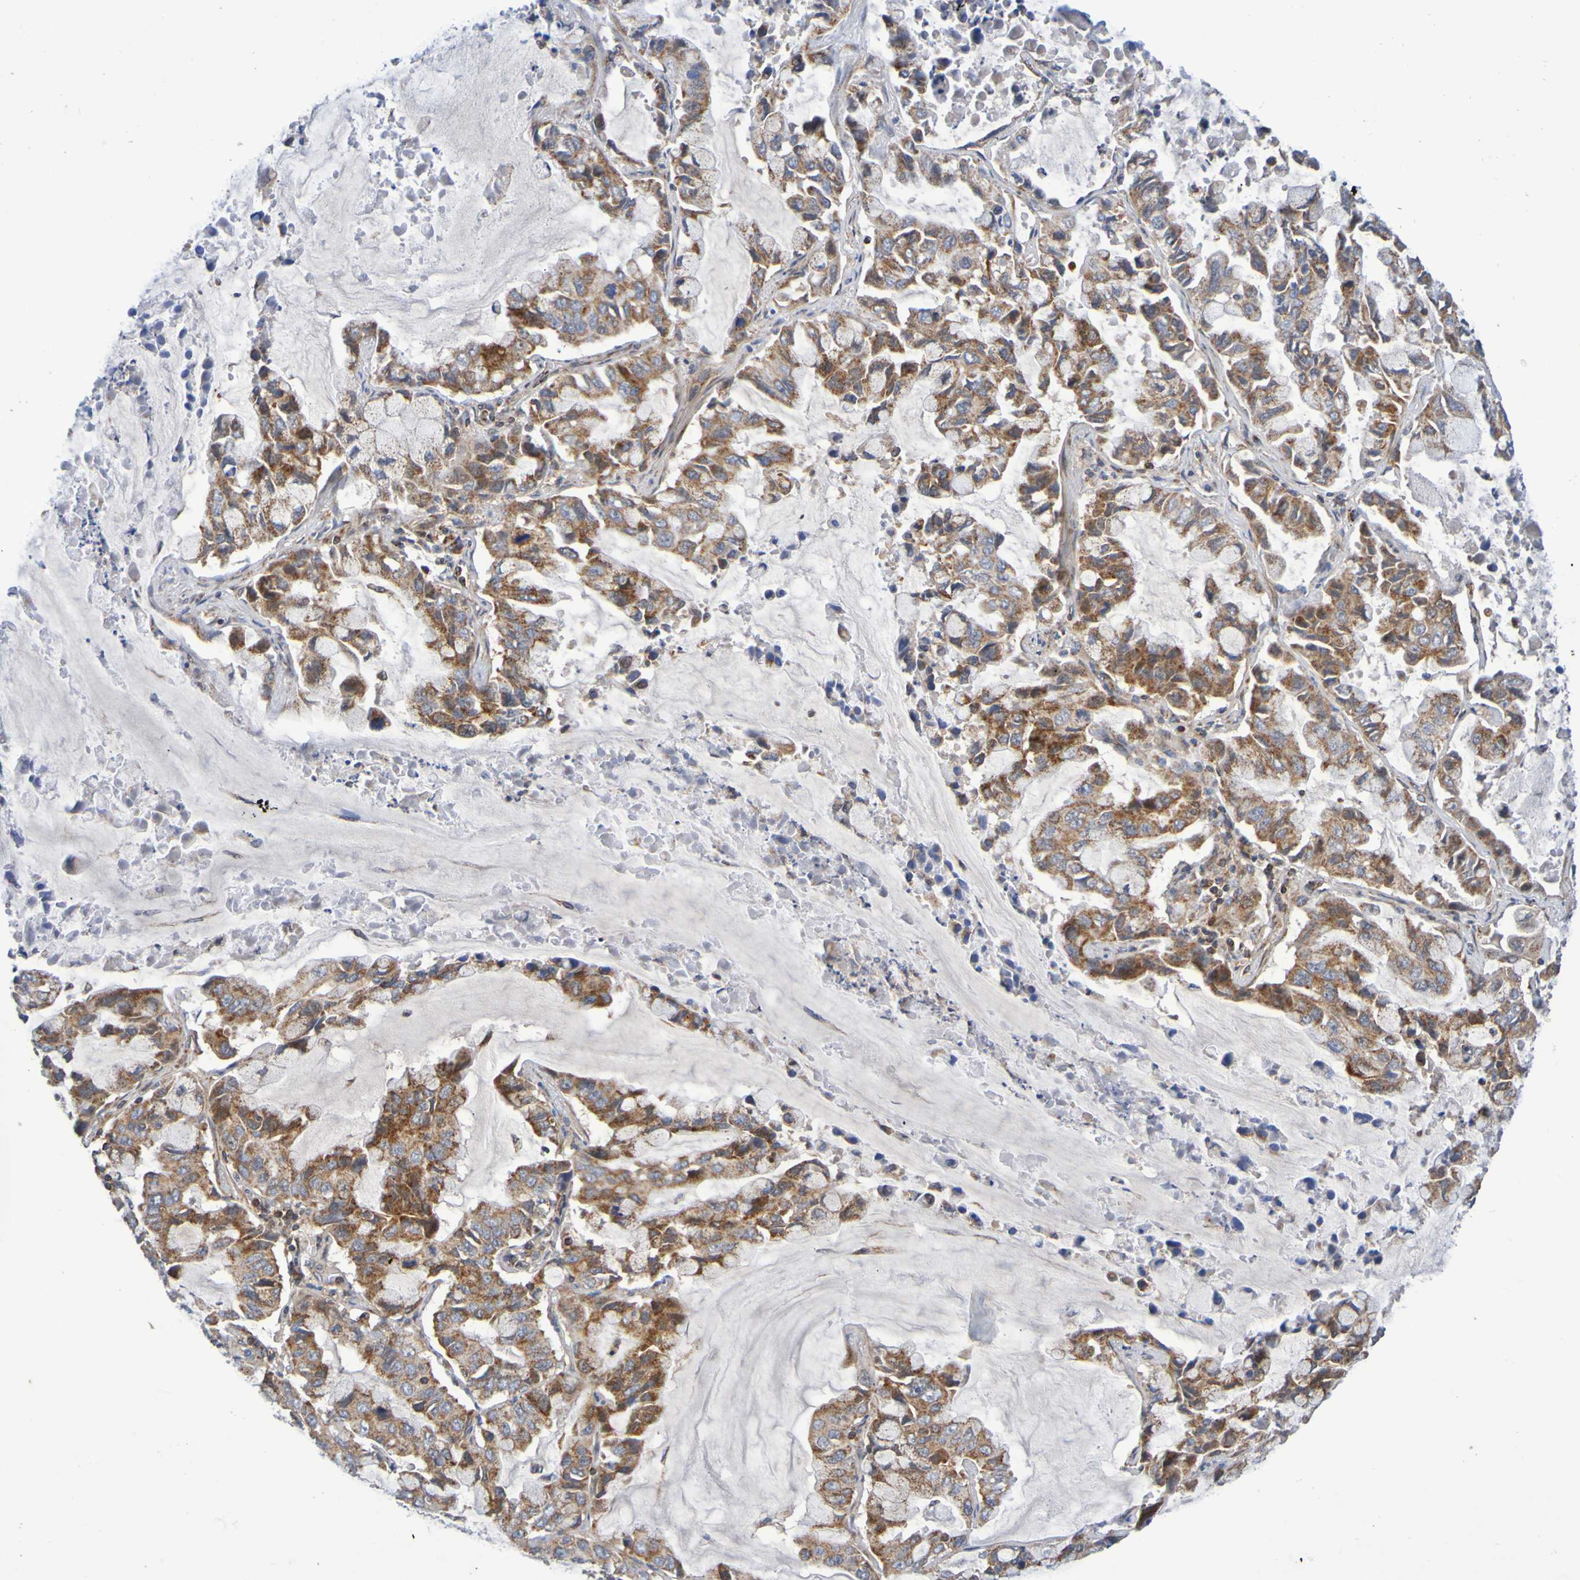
{"staining": {"intensity": "strong", "quantity": ">75%", "location": "cytoplasmic/membranous"}, "tissue": "lung cancer", "cell_type": "Tumor cells", "image_type": "cancer", "snomed": [{"axis": "morphology", "description": "Adenocarcinoma, NOS"}, {"axis": "topography", "description": "Lung"}], "caption": "Lung cancer (adenocarcinoma) stained with a brown dye demonstrates strong cytoplasmic/membranous positive staining in approximately >75% of tumor cells.", "gene": "CCDC51", "patient": {"sex": "male", "age": 64}}